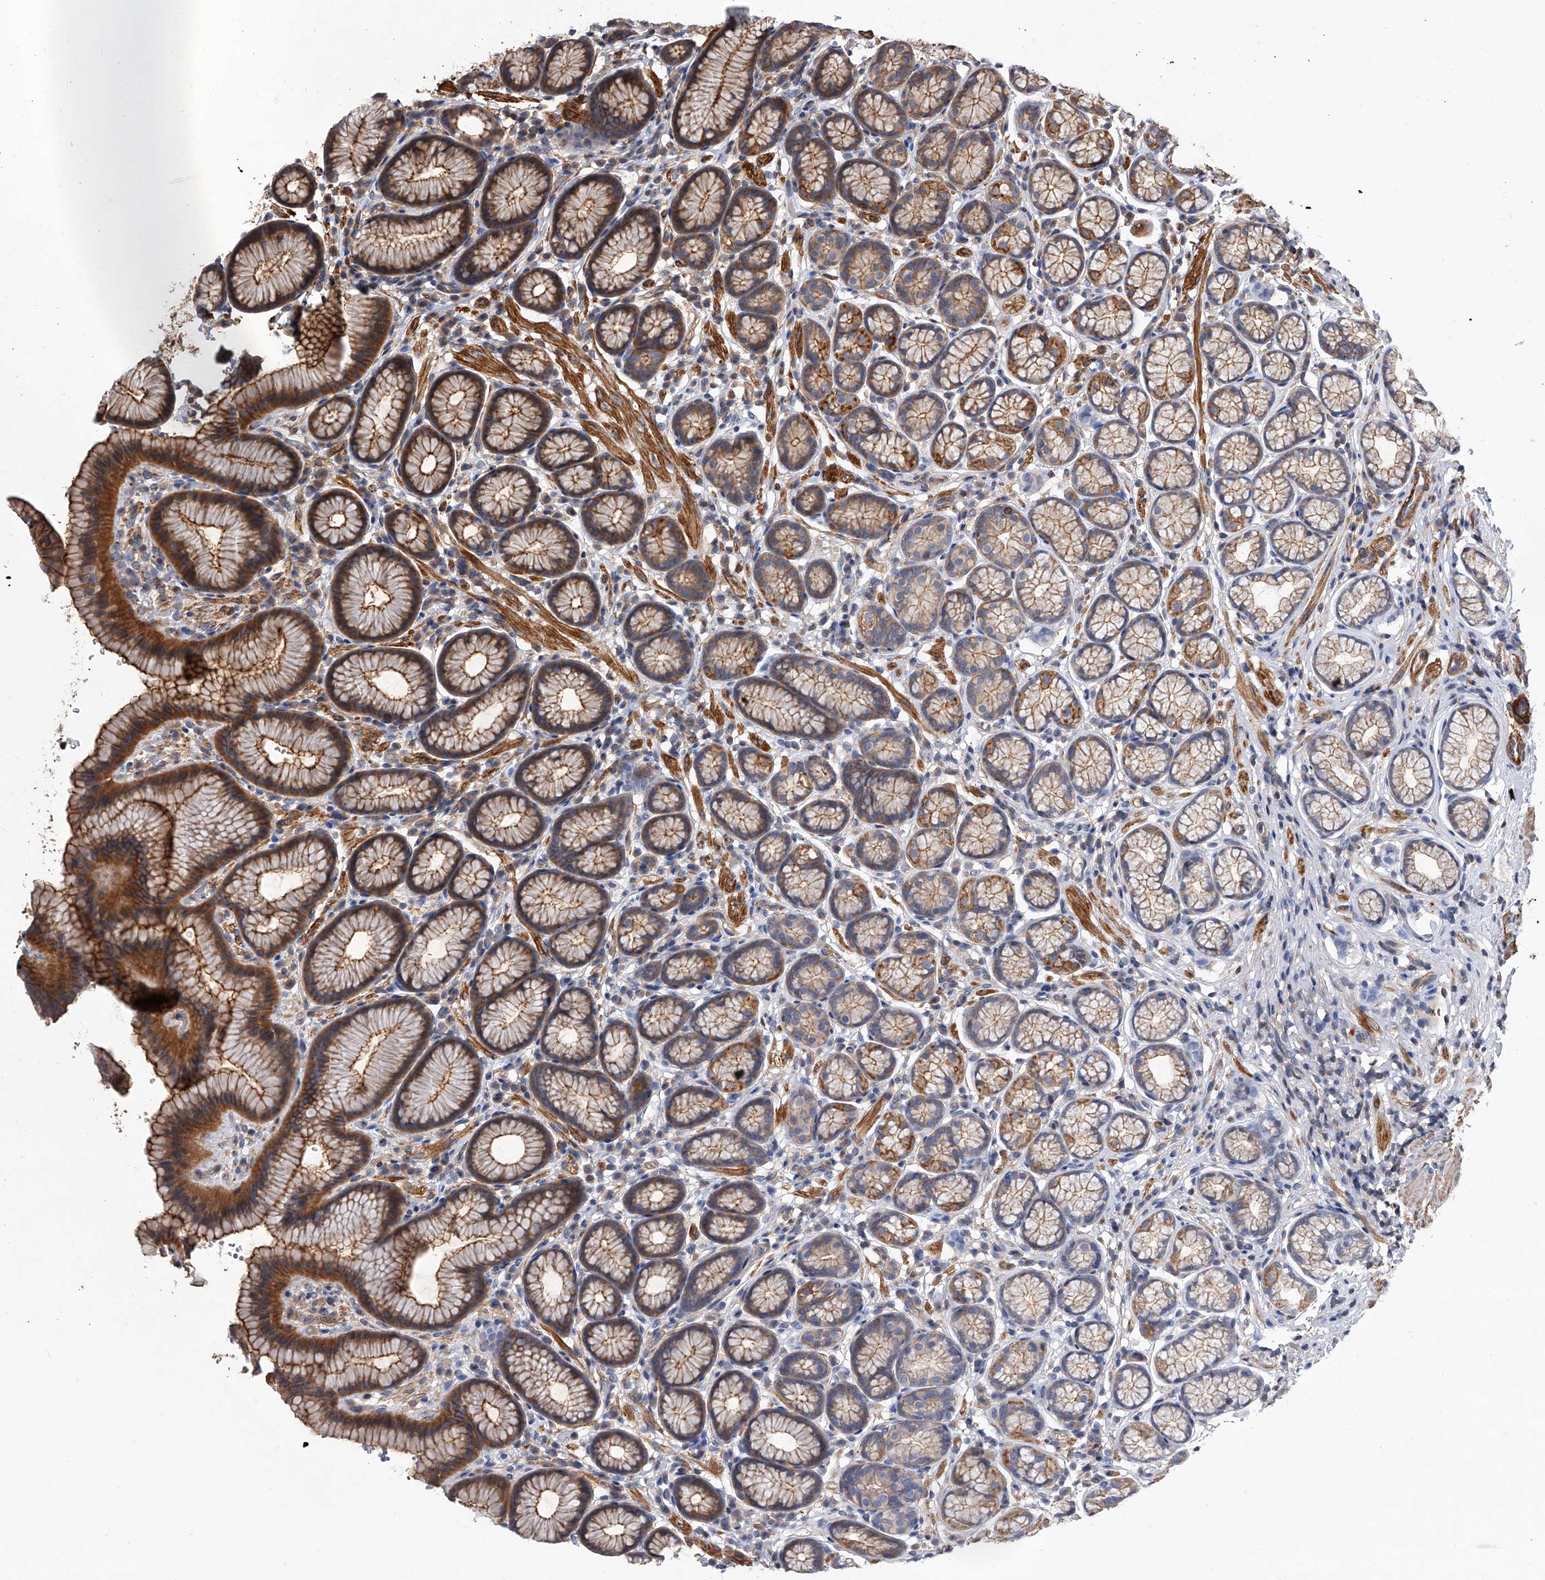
{"staining": {"intensity": "moderate", "quantity": ">75%", "location": "cytoplasmic/membranous"}, "tissue": "stomach", "cell_type": "Glandular cells", "image_type": "normal", "snomed": [{"axis": "morphology", "description": "Normal tissue, NOS"}, {"axis": "topography", "description": "Stomach"}], "caption": "This photomicrograph shows immunohistochemistry (IHC) staining of unremarkable human stomach, with medium moderate cytoplasmic/membranous expression in approximately >75% of glandular cells.", "gene": "PISD", "patient": {"sex": "male", "age": 42}}